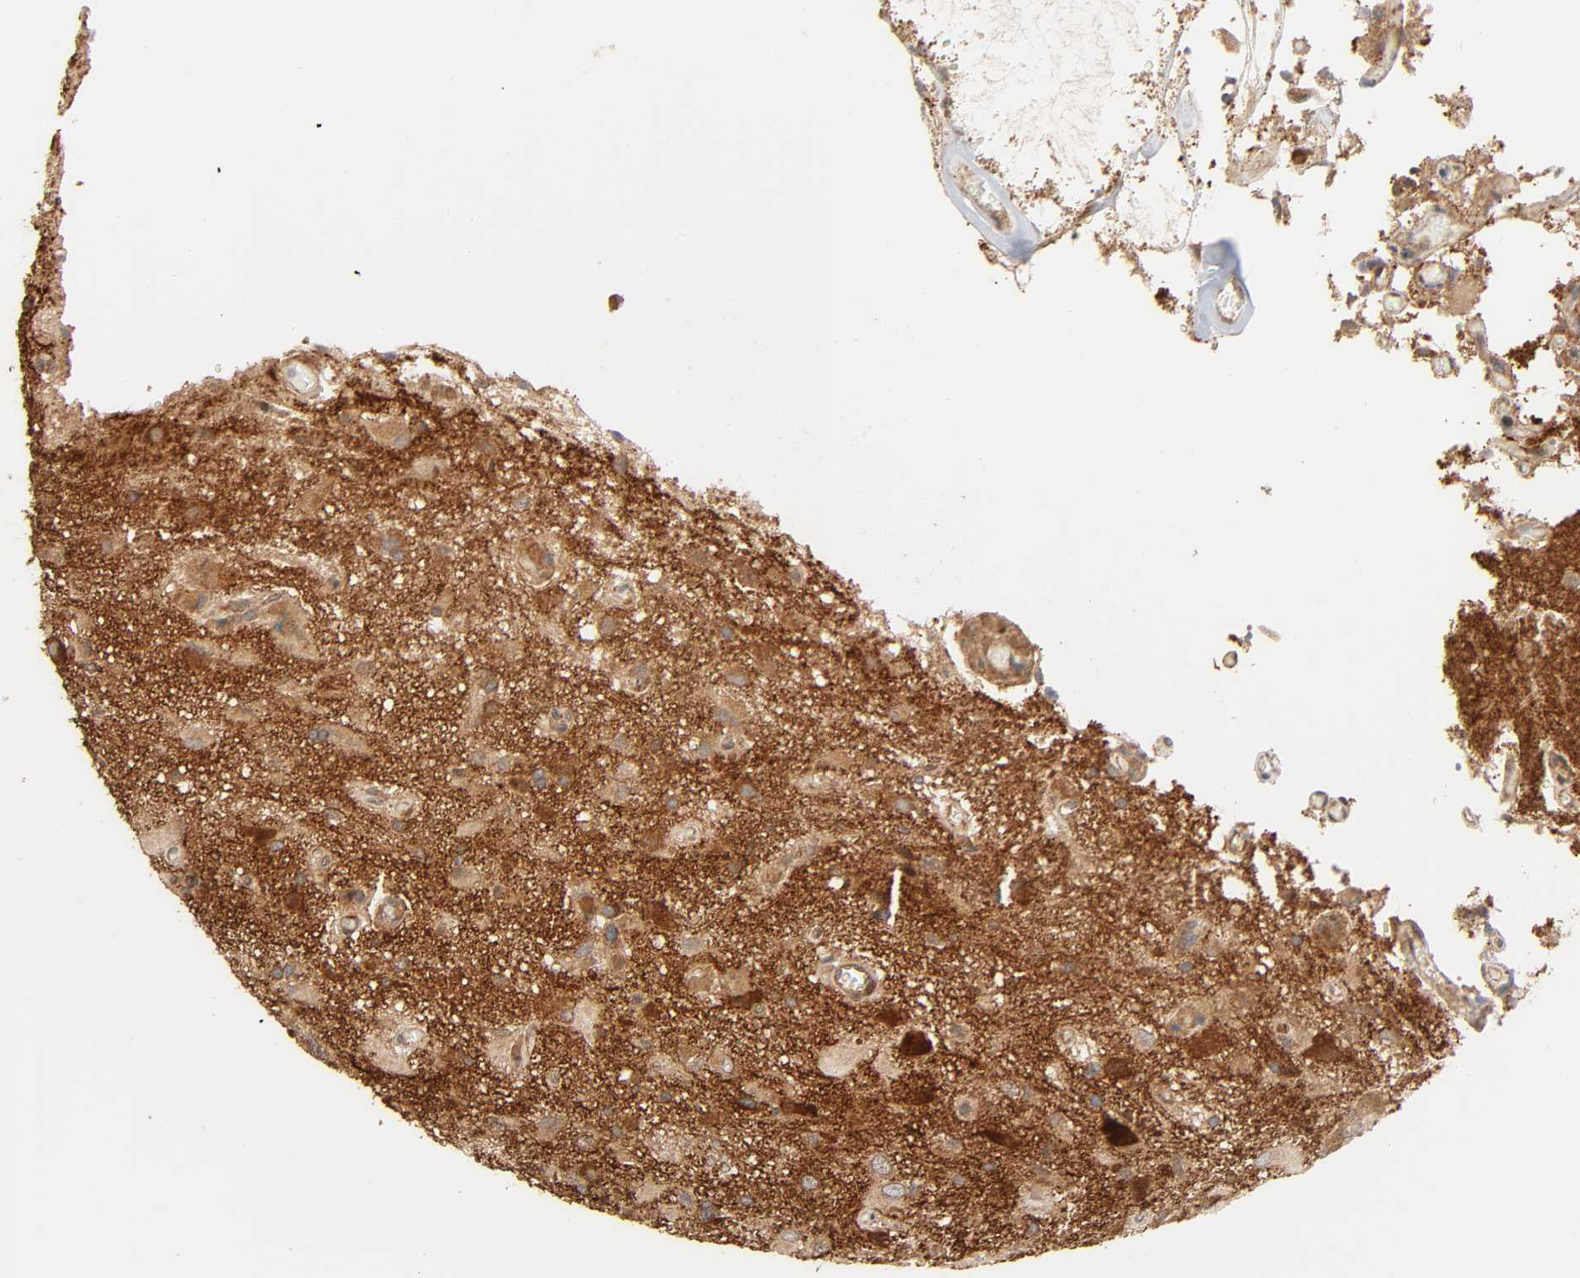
{"staining": {"intensity": "moderate", "quantity": ">75%", "location": "cytoplasmic/membranous"}, "tissue": "glioma", "cell_type": "Tumor cells", "image_type": "cancer", "snomed": [{"axis": "morphology", "description": "Glioma, malignant, High grade"}, {"axis": "topography", "description": "Brain"}], "caption": "A micrograph showing moderate cytoplasmic/membranous staining in approximately >75% of tumor cells in malignant glioma (high-grade), as visualized by brown immunohistochemical staining.", "gene": "NEMF", "patient": {"sex": "male", "age": 47}}